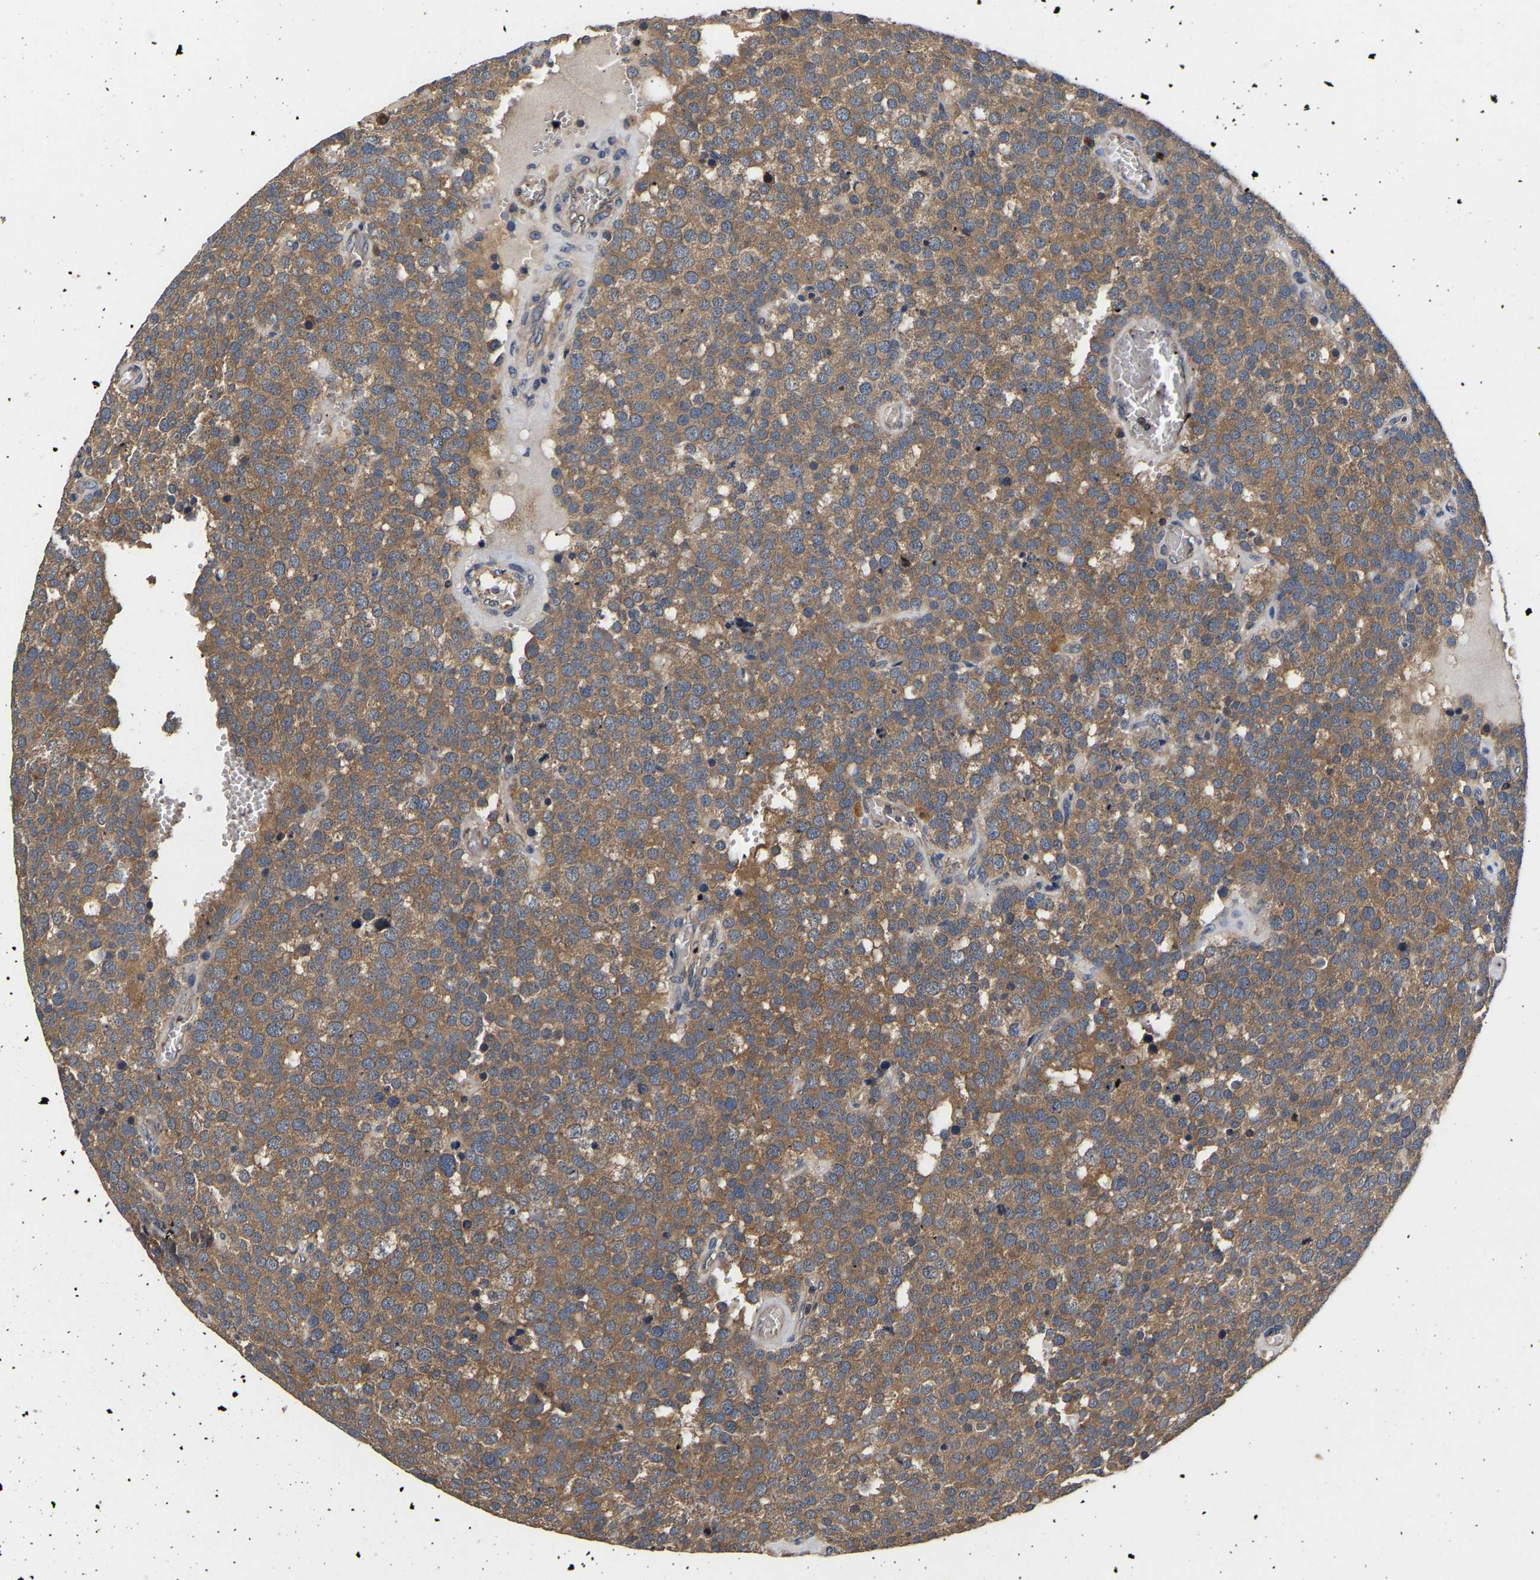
{"staining": {"intensity": "moderate", "quantity": ">75%", "location": "cytoplasmic/membranous"}, "tissue": "testis cancer", "cell_type": "Tumor cells", "image_type": "cancer", "snomed": [{"axis": "morphology", "description": "Normal tissue, NOS"}, {"axis": "morphology", "description": "Seminoma, NOS"}, {"axis": "topography", "description": "Testis"}], "caption": "This is an image of immunohistochemistry (IHC) staining of testis cancer (seminoma), which shows moderate expression in the cytoplasmic/membranous of tumor cells.", "gene": "LRBA", "patient": {"sex": "male", "age": 71}}